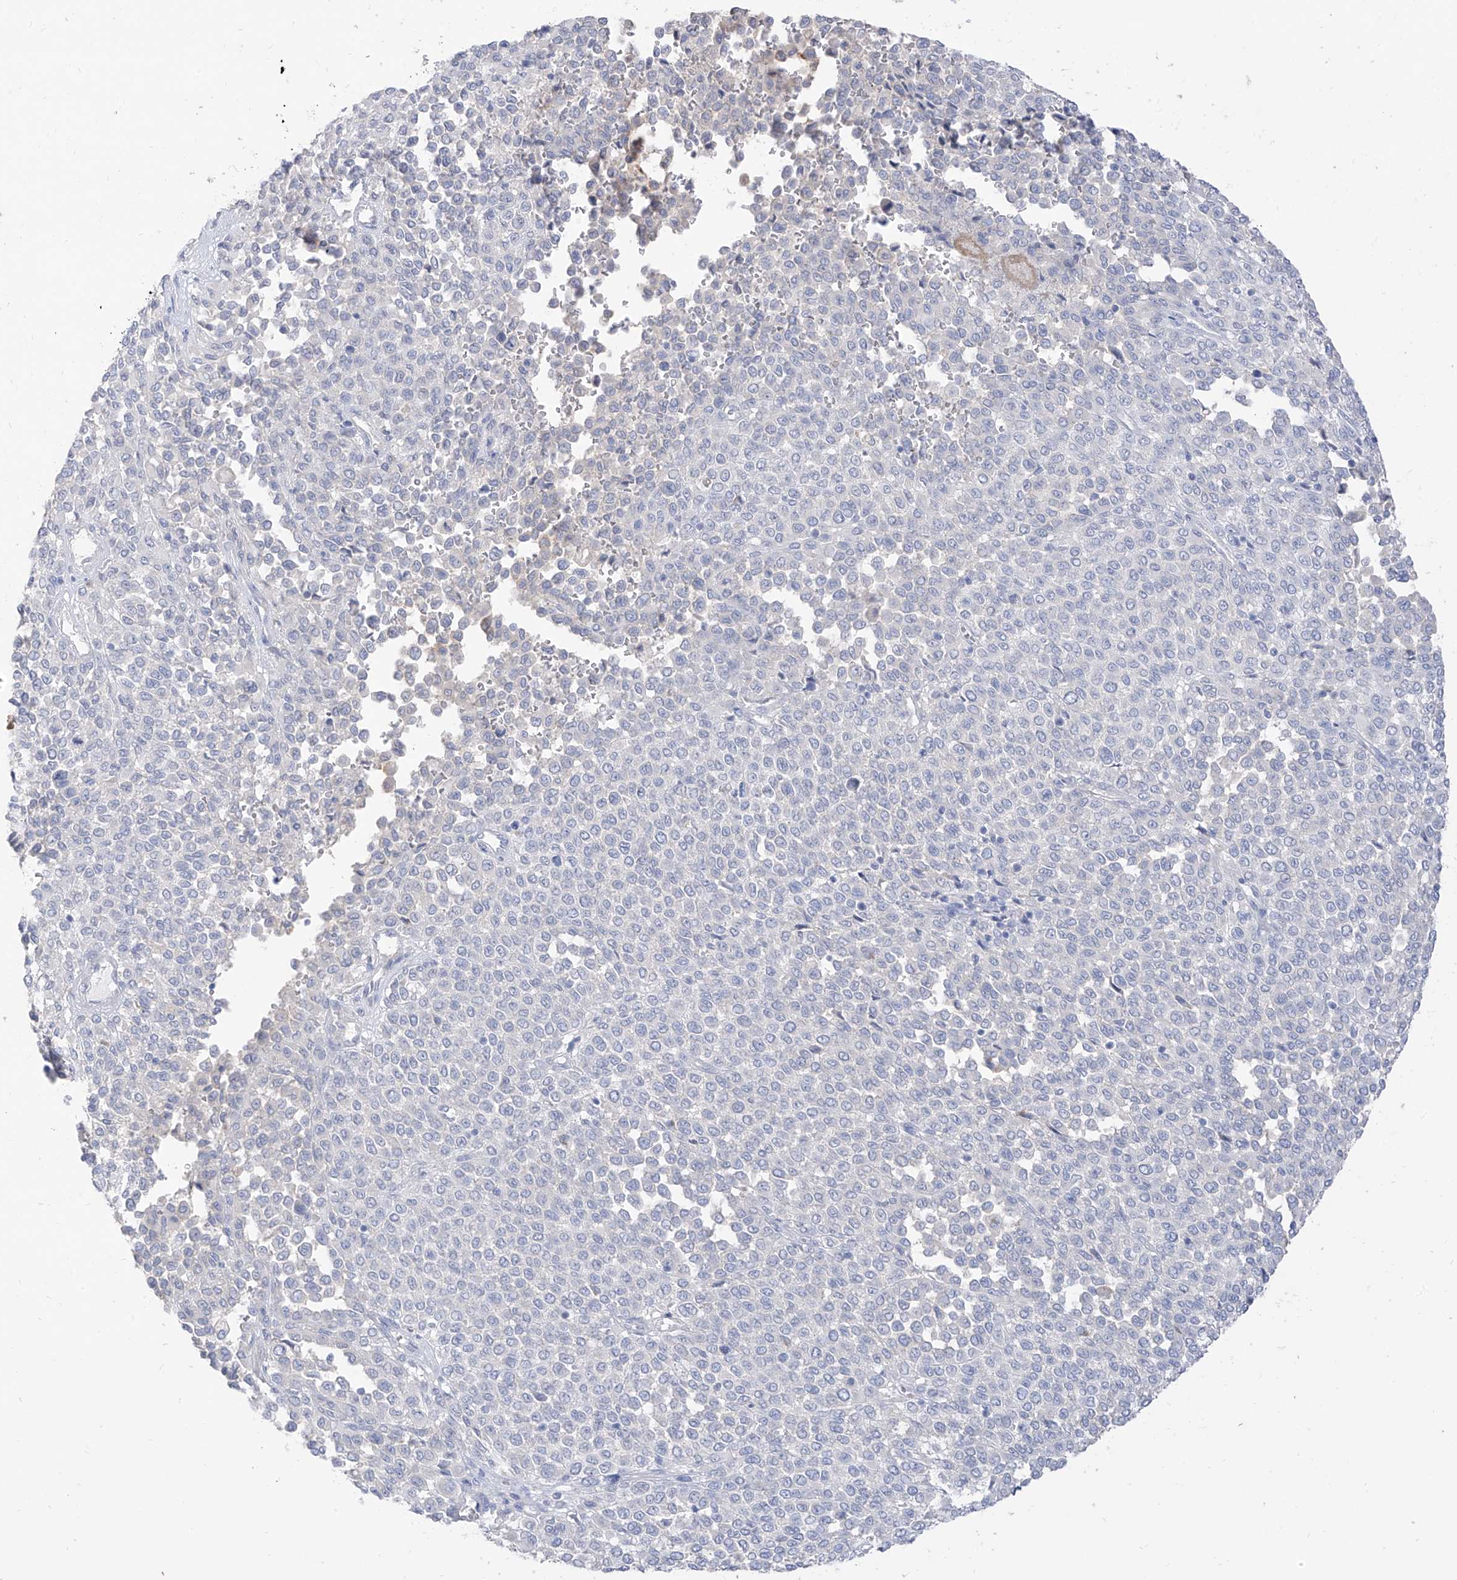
{"staining": {"intensity": "negative", "quantity": "none", "location": "none"}, "tissue": "melanoma", "cell_type": "Tumor cells", "image_type": "cancer", "snomed": [{"axis": "morphology", "description": "Malignant melanoma, Metastatic site"}, {"axis": "topography", "description": "Pancreas"}], "caption": "Immunohistochemistry (IHC) of melanoma reveals no positivity in tumor cells.", "gene": "ARHGEF40", "patient": {"sex": "female", "age": 30}}